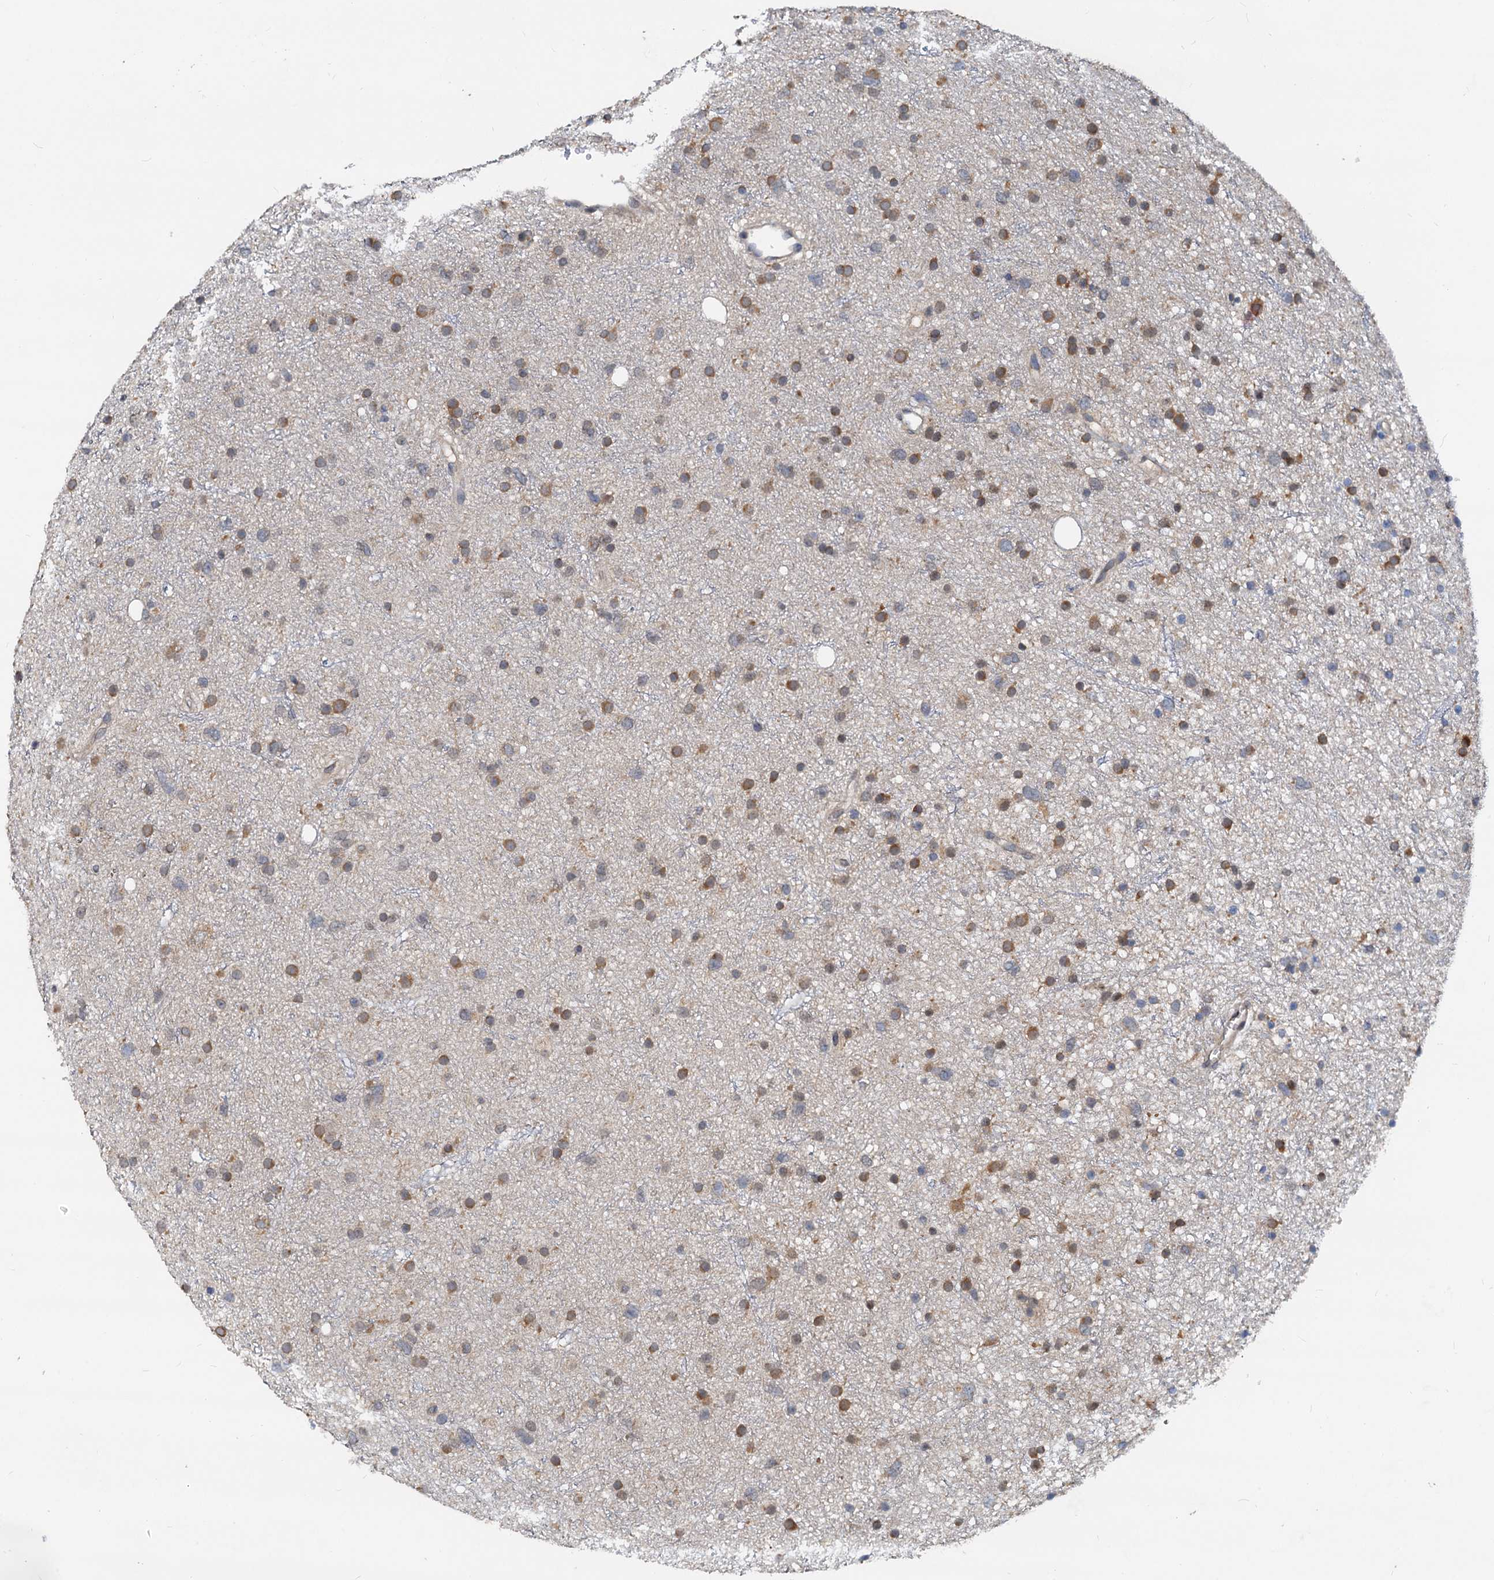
{"staining": {"intensity": "moderate", "quantity": "25%-75%", "location": "cytoplasmic/membranous"}, "tissue": "glioma", "cell_type": "Tumor cells", "image_type": "cancer", "snomed": [{"axis": "morphology", "description": "Glioma, malignant, Low grade"}, {"axis": "topography", "description": "Cerebral cortex"}], "caption": "DAB immunohistochemical staining of human malignant glioma (low-grade) reveals moderate cytoplasmic/membranous protein expression in about 25%-75% of tumor cells.", "gene": "PTGES3", "patient": {"sex": "female", "age": 39}}